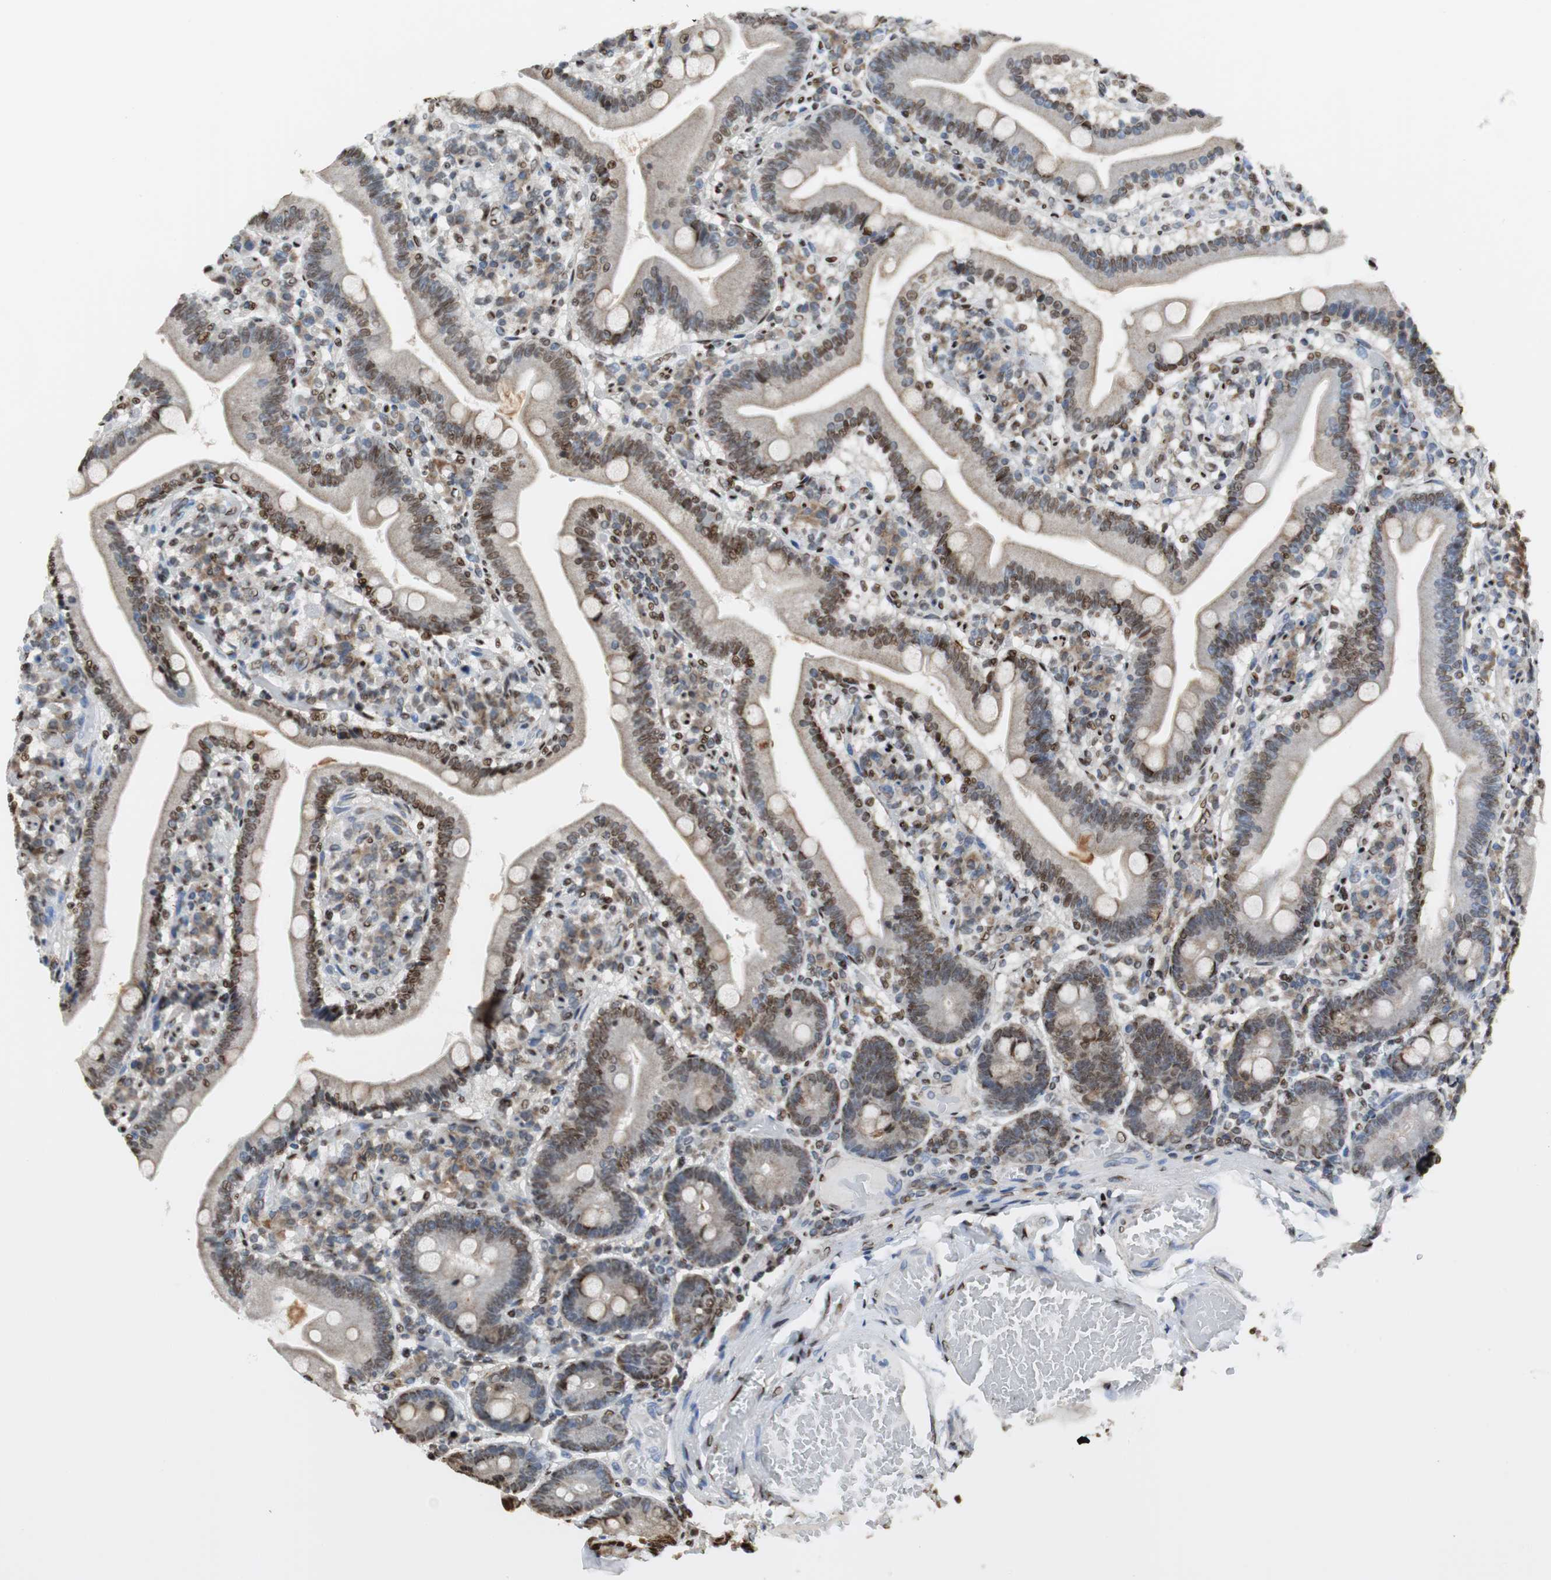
{"staining": {"intensity": "strong", "quantity": ">75%", "location": "cytoplasmic/membranous,nuclear"}, "tissue": "duodenum", "cell_type": "Glandular cells", "image_type": "normal", "snomed": [{"axis": "morphology", "description": "Normal tissue, NOS"}, {"axis": "topography", "description": "Duodenum"}], "caption": "An IHC image of unremarkable tissue is shown. Protein staining in brown shows strong cytoplasmic/membranous,nuclear positivity in duodenum within glandular cells.", "gene": "HDAC1", "patient": {"sex": "male", "age": 66}}